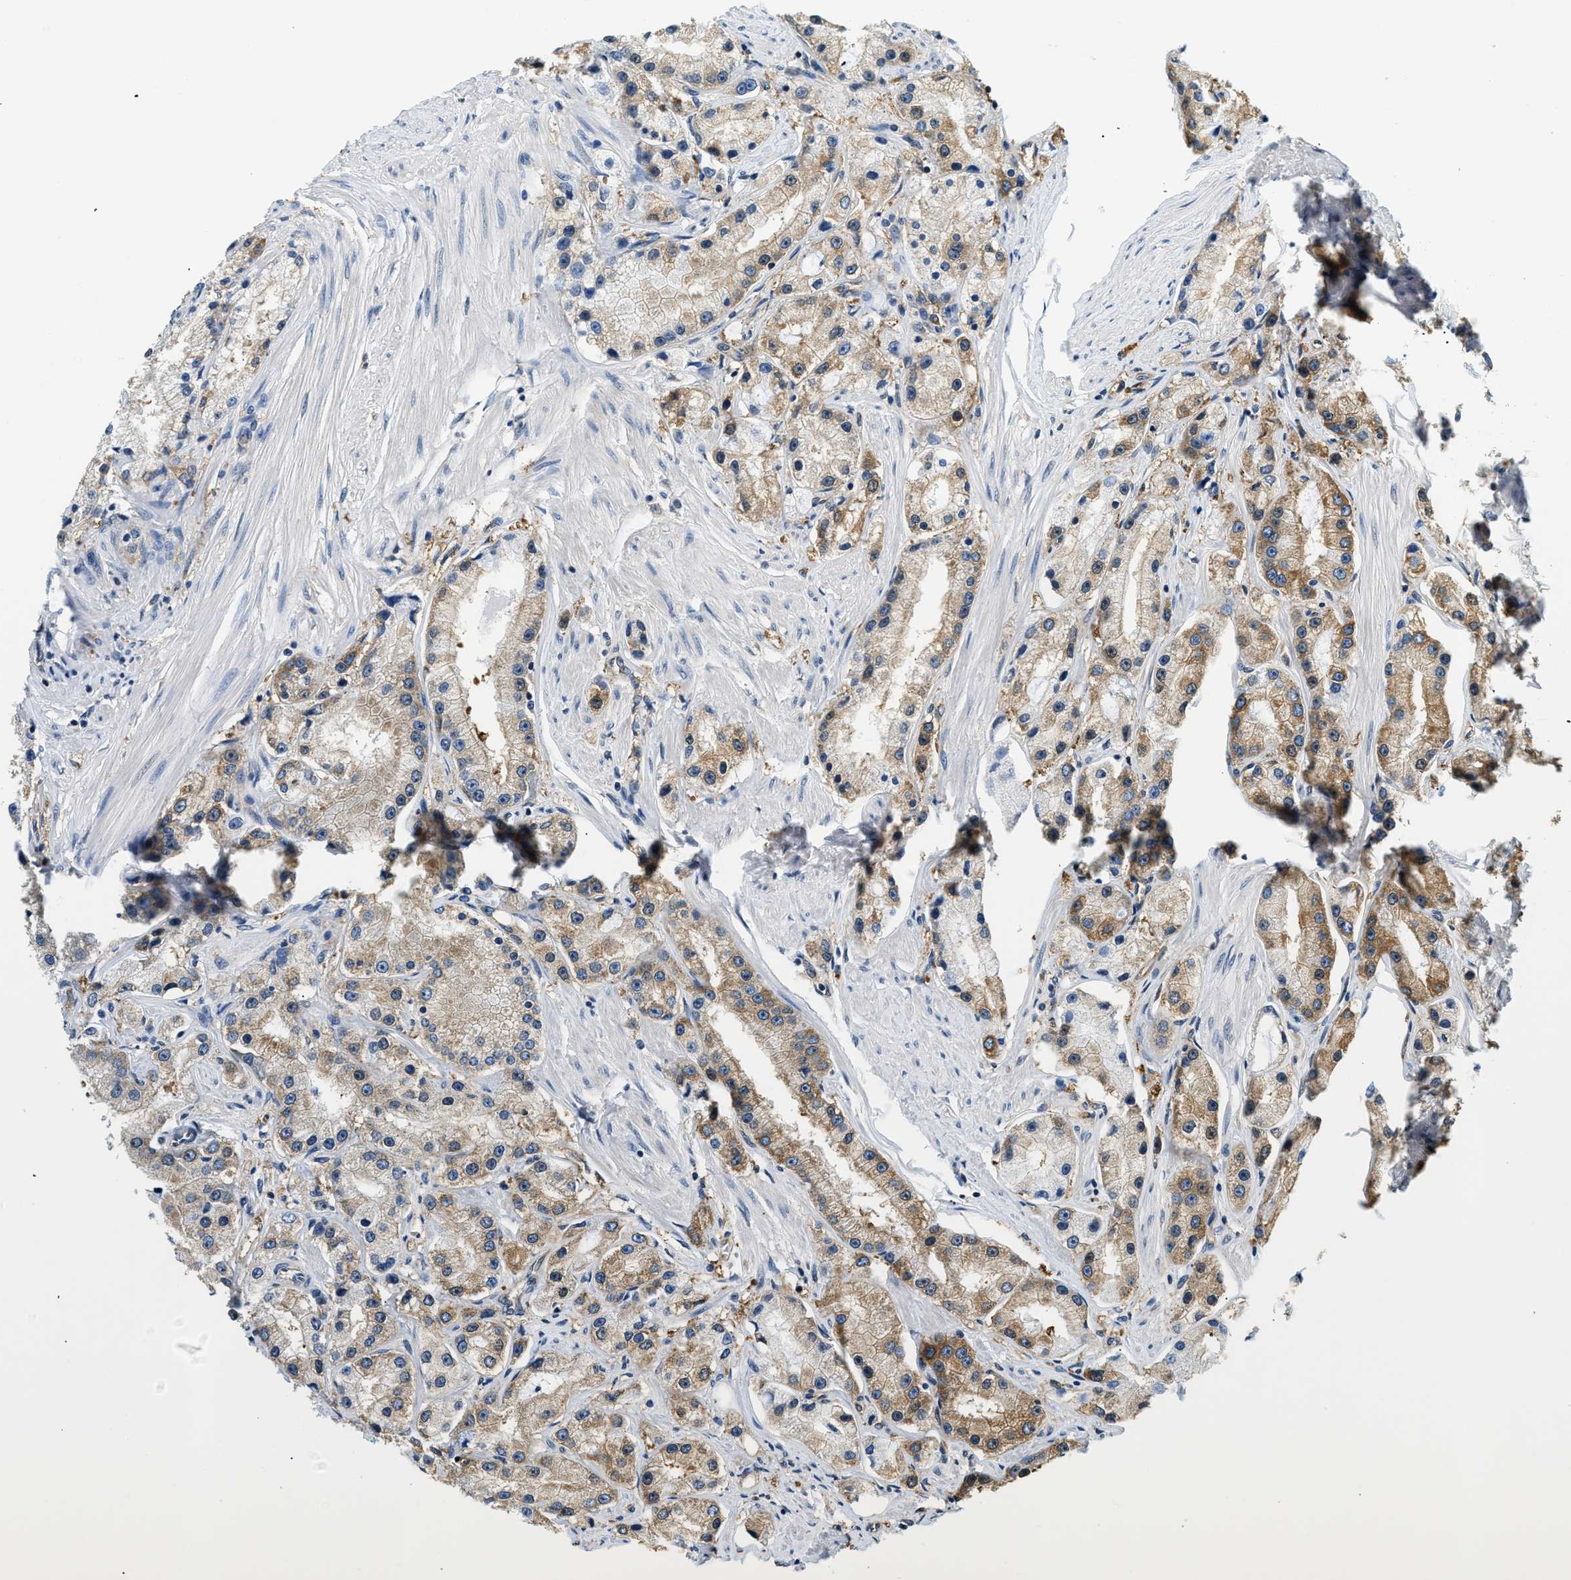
{"staining": {"intensity": "moderate", "quantity": ">75%", "location": "cytoplasmic/membranous"}, "tissue": "prostate cancer", "cell_type": "Tumor cells", "image_type": "cancer", "snomed": [{"axis": "morphology", "description": "Adenocarcinoma, Low grade"}, {"axis": "topography", "description": "Prostate"}], "caption": "Prostate adenocarcinoma (low-grade) tissue shows moderate cytoplasmic/membranous staining in approximately >75% of tumor cells, visualized by immunohistochemistry.", "gene": "PPP2R1B", "patient": {"sex": "male", "age": 63}}